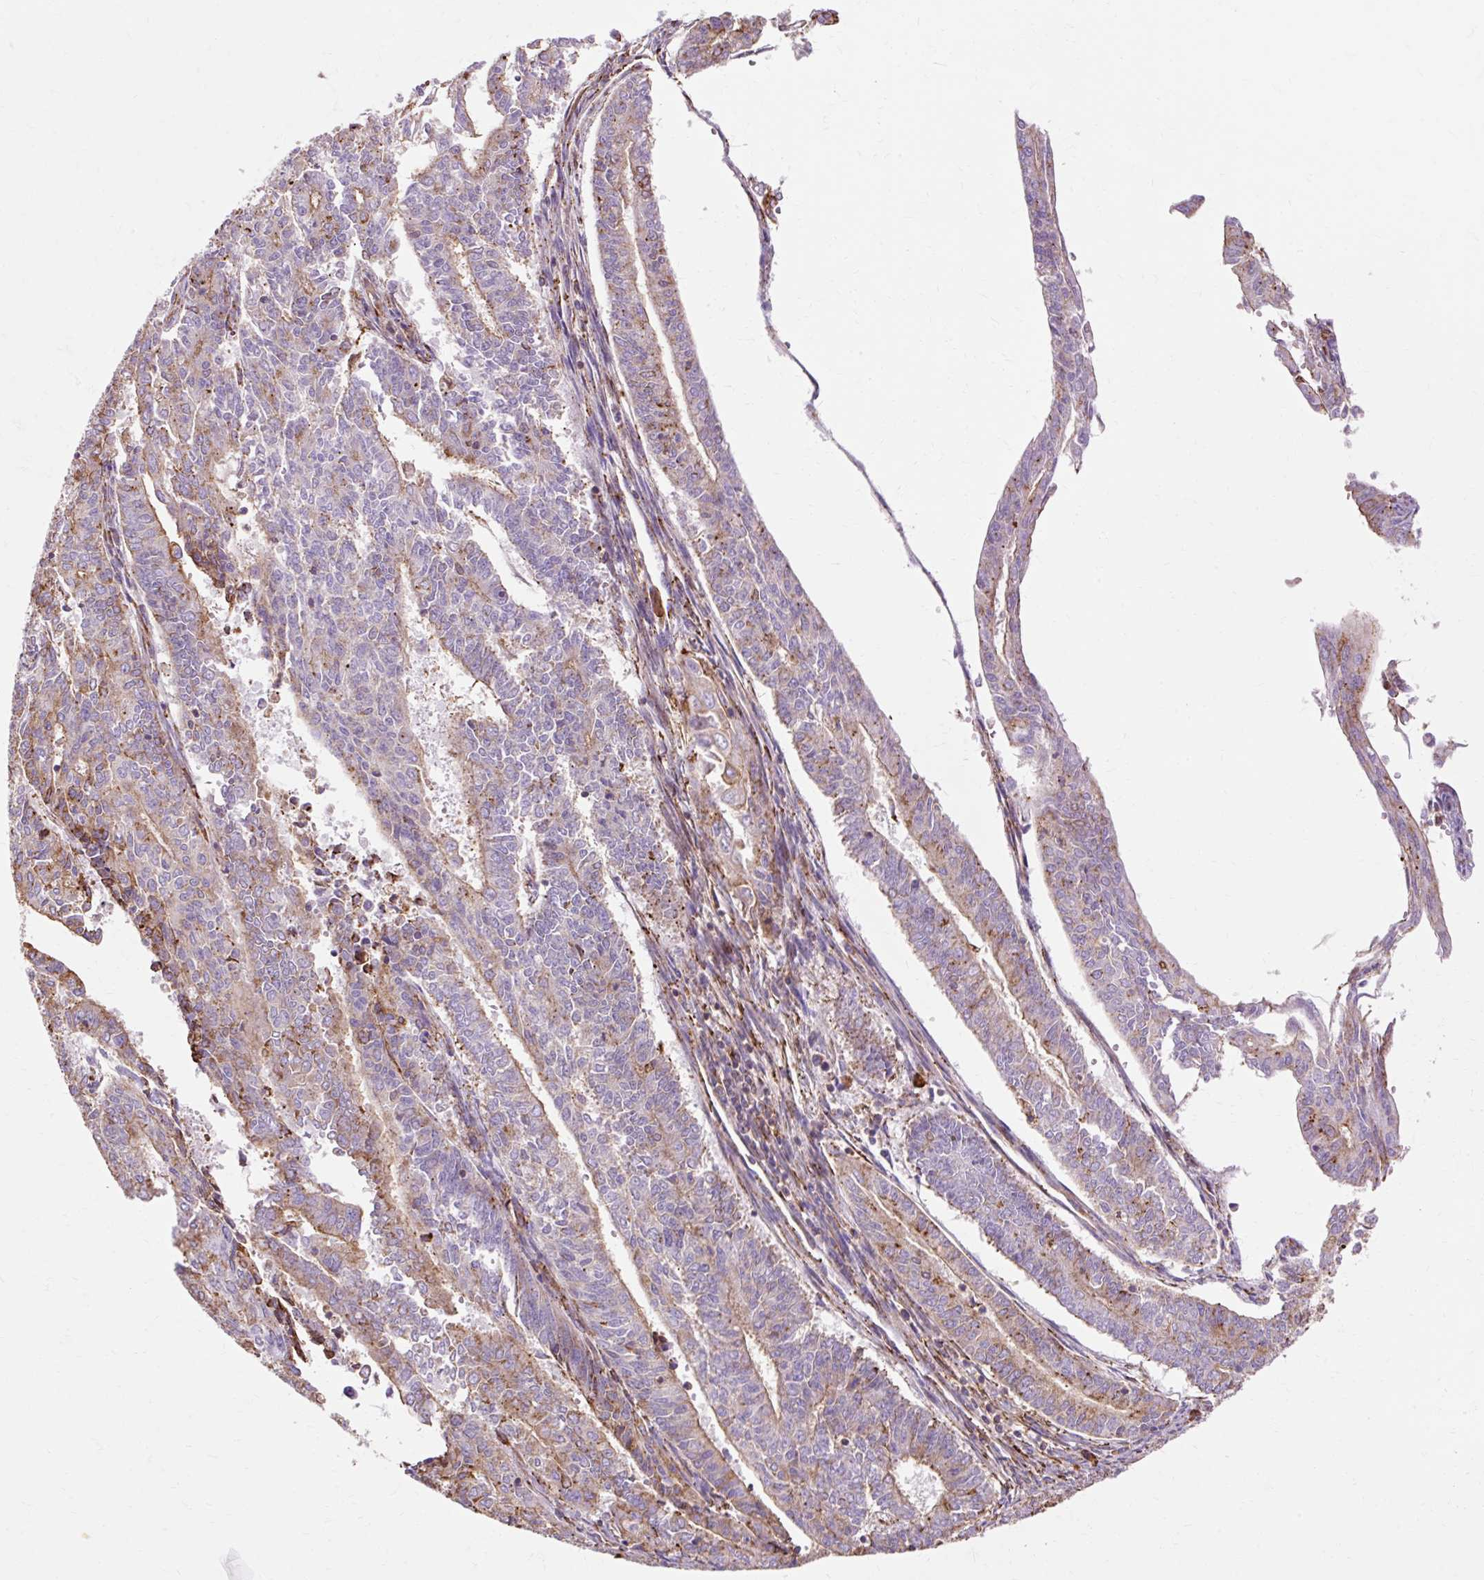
{"staining": {"intensity": "weak", "quantity": "<25%", "location": "cytoplasmic/membranous"}, "tissue": "endometrial cancer", "cell_type": "Tumor cells", "image_type": "cancer", "snomed": [{"axis": "morphology", "description": "Adenocarcinoma, NOS"}, {"axis": "topography", "description": "Endometrium"}], "caption": "This is a photomicrograph of immunohistochemistry staining of endometrial cancer (adenocarcinoma), which shows no positivity in tumor cells.", "gene": "TBC1D2B", "patient": {"sex": "female", "age": 59}}